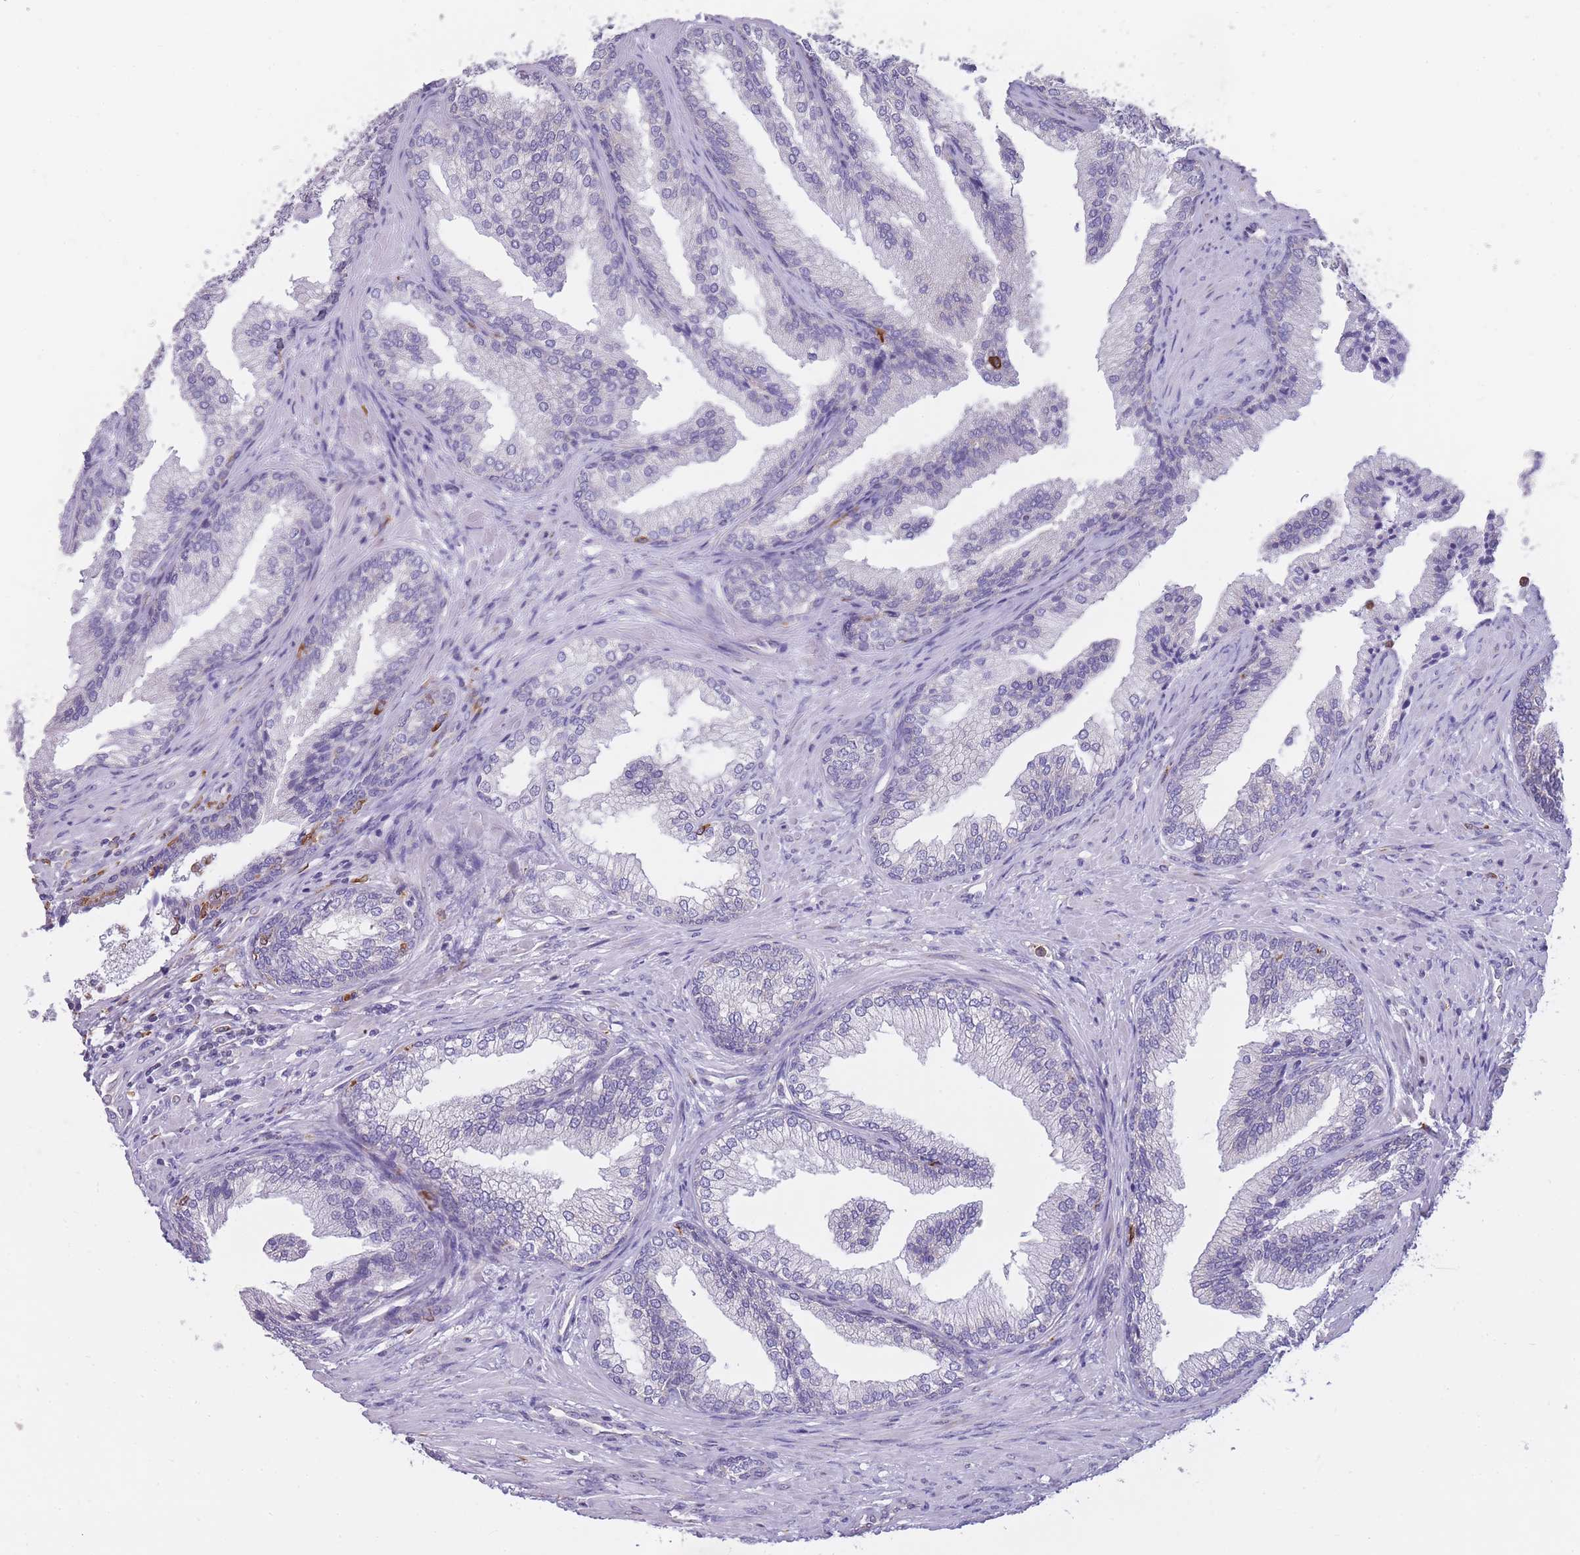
{"staining": {"intensity": "negative", "quantity": "none", "location": "none"}, "tissue": "prostate", "cell_type": "Glandular cells", "image_type": "normal", "snomed": [{"axis": "morphology", "description": "Normal tissue, NOS"}, {"axis": "topography", "description": "Prostate"}], "caption": "A high-resolution micrograph shows immunohistochemistry staining of benign prostate, which exhibits no significant positivity in glandular cells.", "gene": "ZNF662", "patient": {"sex": "male", "age": 76}}